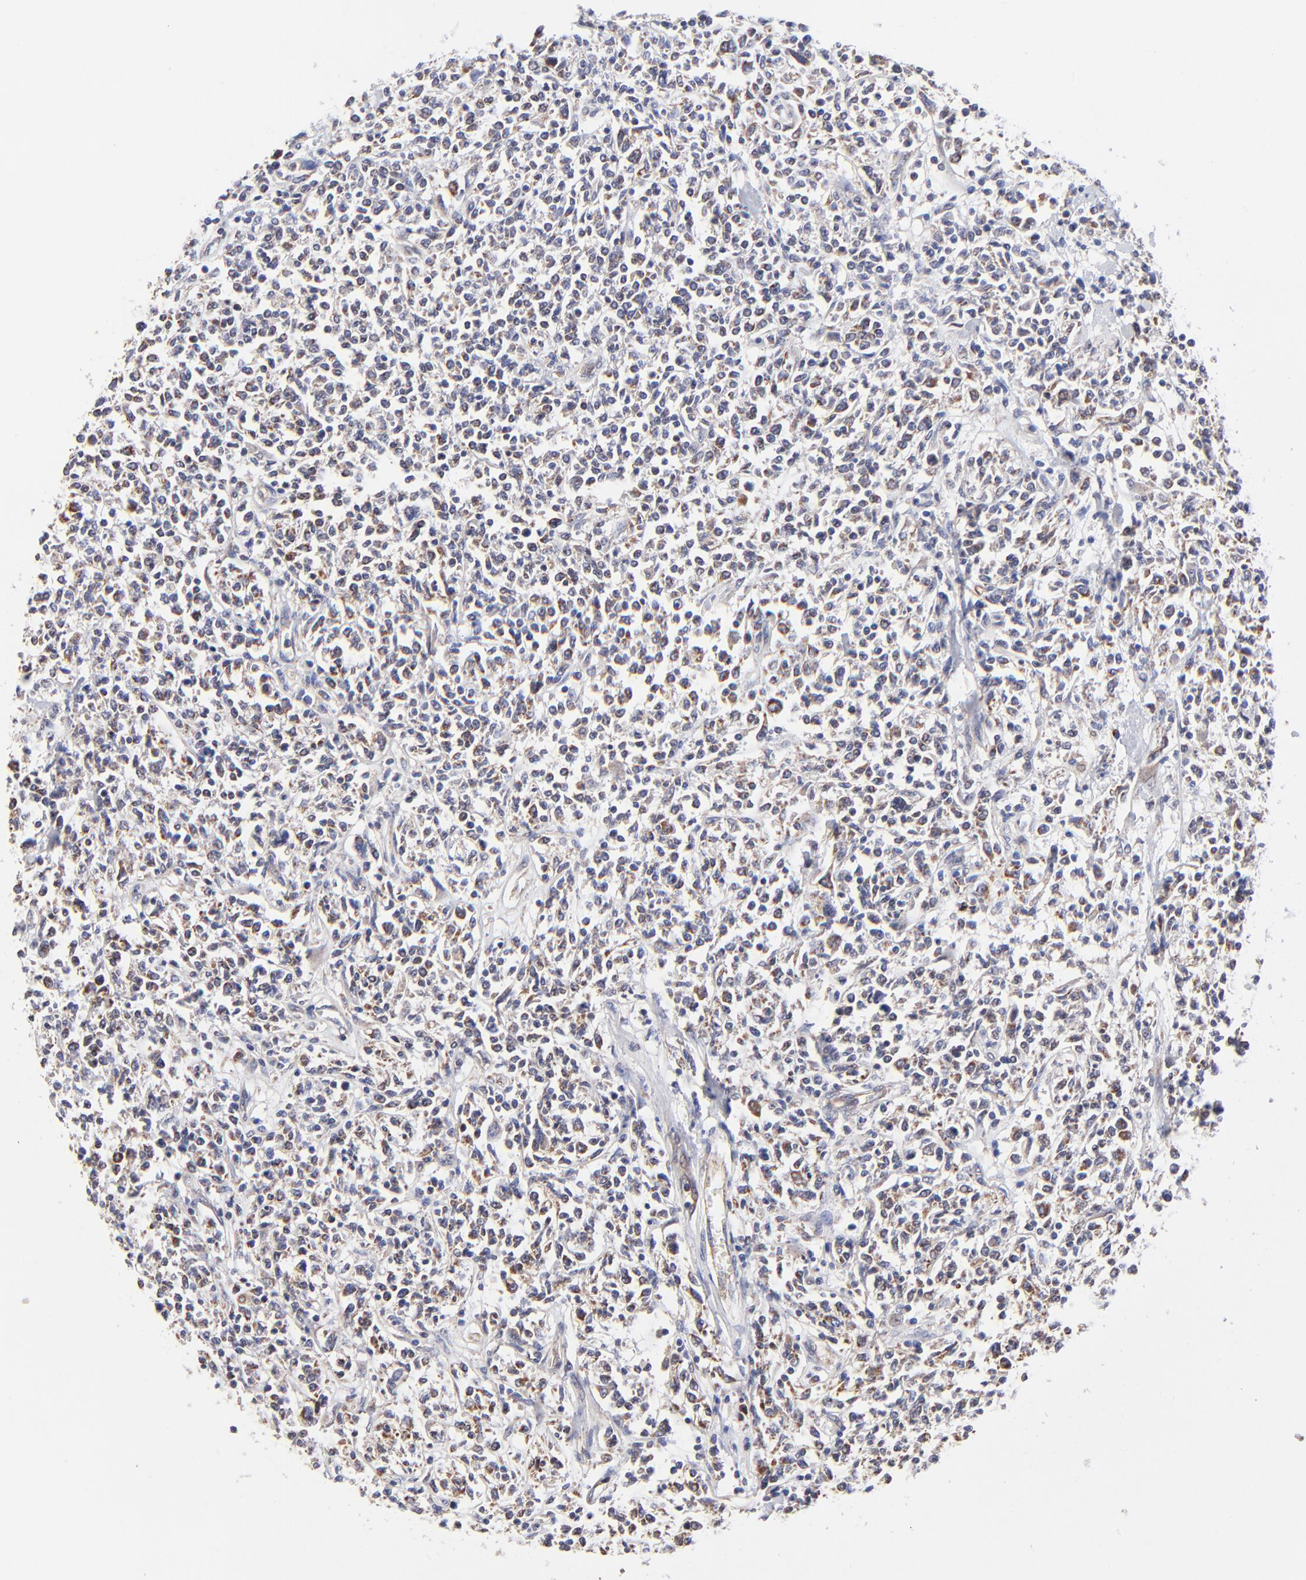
{"staining": {"intensity": "moderate", "quantity": "<25%", "location": "cytoplasmic/membranous"}, "tissue": "lymphoma", "cell_type": "Tumor cells", "image_type": "cancer", "snomed": [{"axis": "morphology", "description": "Malignant lymphoma, non-Hodgkin's type, Low grade"}, {"axis": "topography", "description": "Small intestine"}], "caption": "A high-resolution image shows IHC staining of malignant lymphoma, non-Hodgkin's type (low-grade), which shows moderate cytoplasmic/membranous positivity in about <25% of tumor cells. (DAB (3,3'-diaminobenzidine) IHC, brown staining for protein, blue staining for nuclei).", "gene": "FBXL12", "patient": {"sex": "female", "age": 59}}